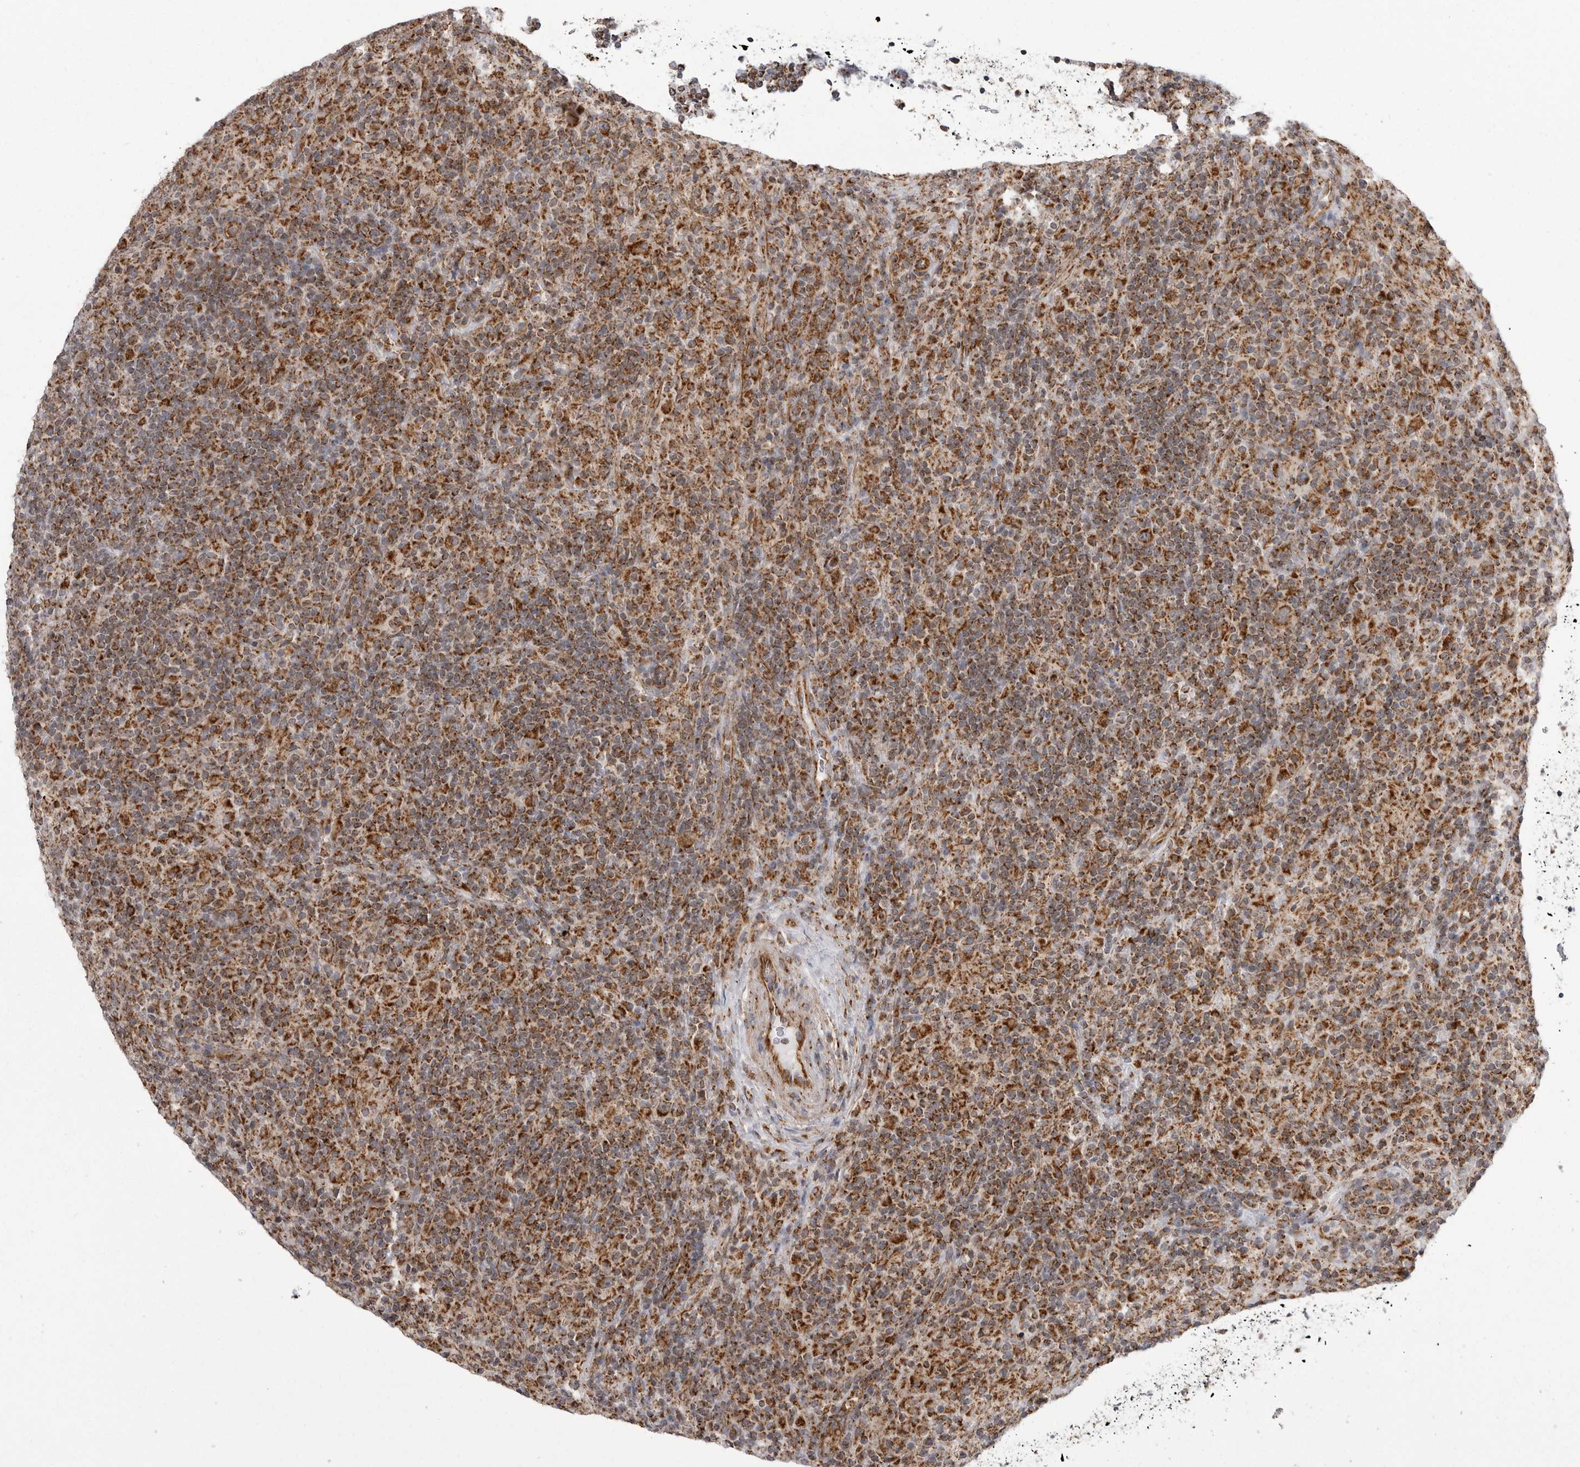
{"staining": {"intensity": "strong", "quantity": ">75%", "location": "cytoplasmic/membranous"}, "tissue": "lymphoma", "cell_type": "Tumor cells", "image_type": "cancer", "snomed": [{"axis": "morphology", "description": "Hodgkin's disease, NOS"}, {"axis": "topography", "description": "Lymph node"}], "caption": "A high amount of strong cytoplasmic/membranous staining is seen in about >75% of tumor cells in Hodgkin's disease tissue.", "gene": "FH", "patient": {"sex": "male", "age": 70}}